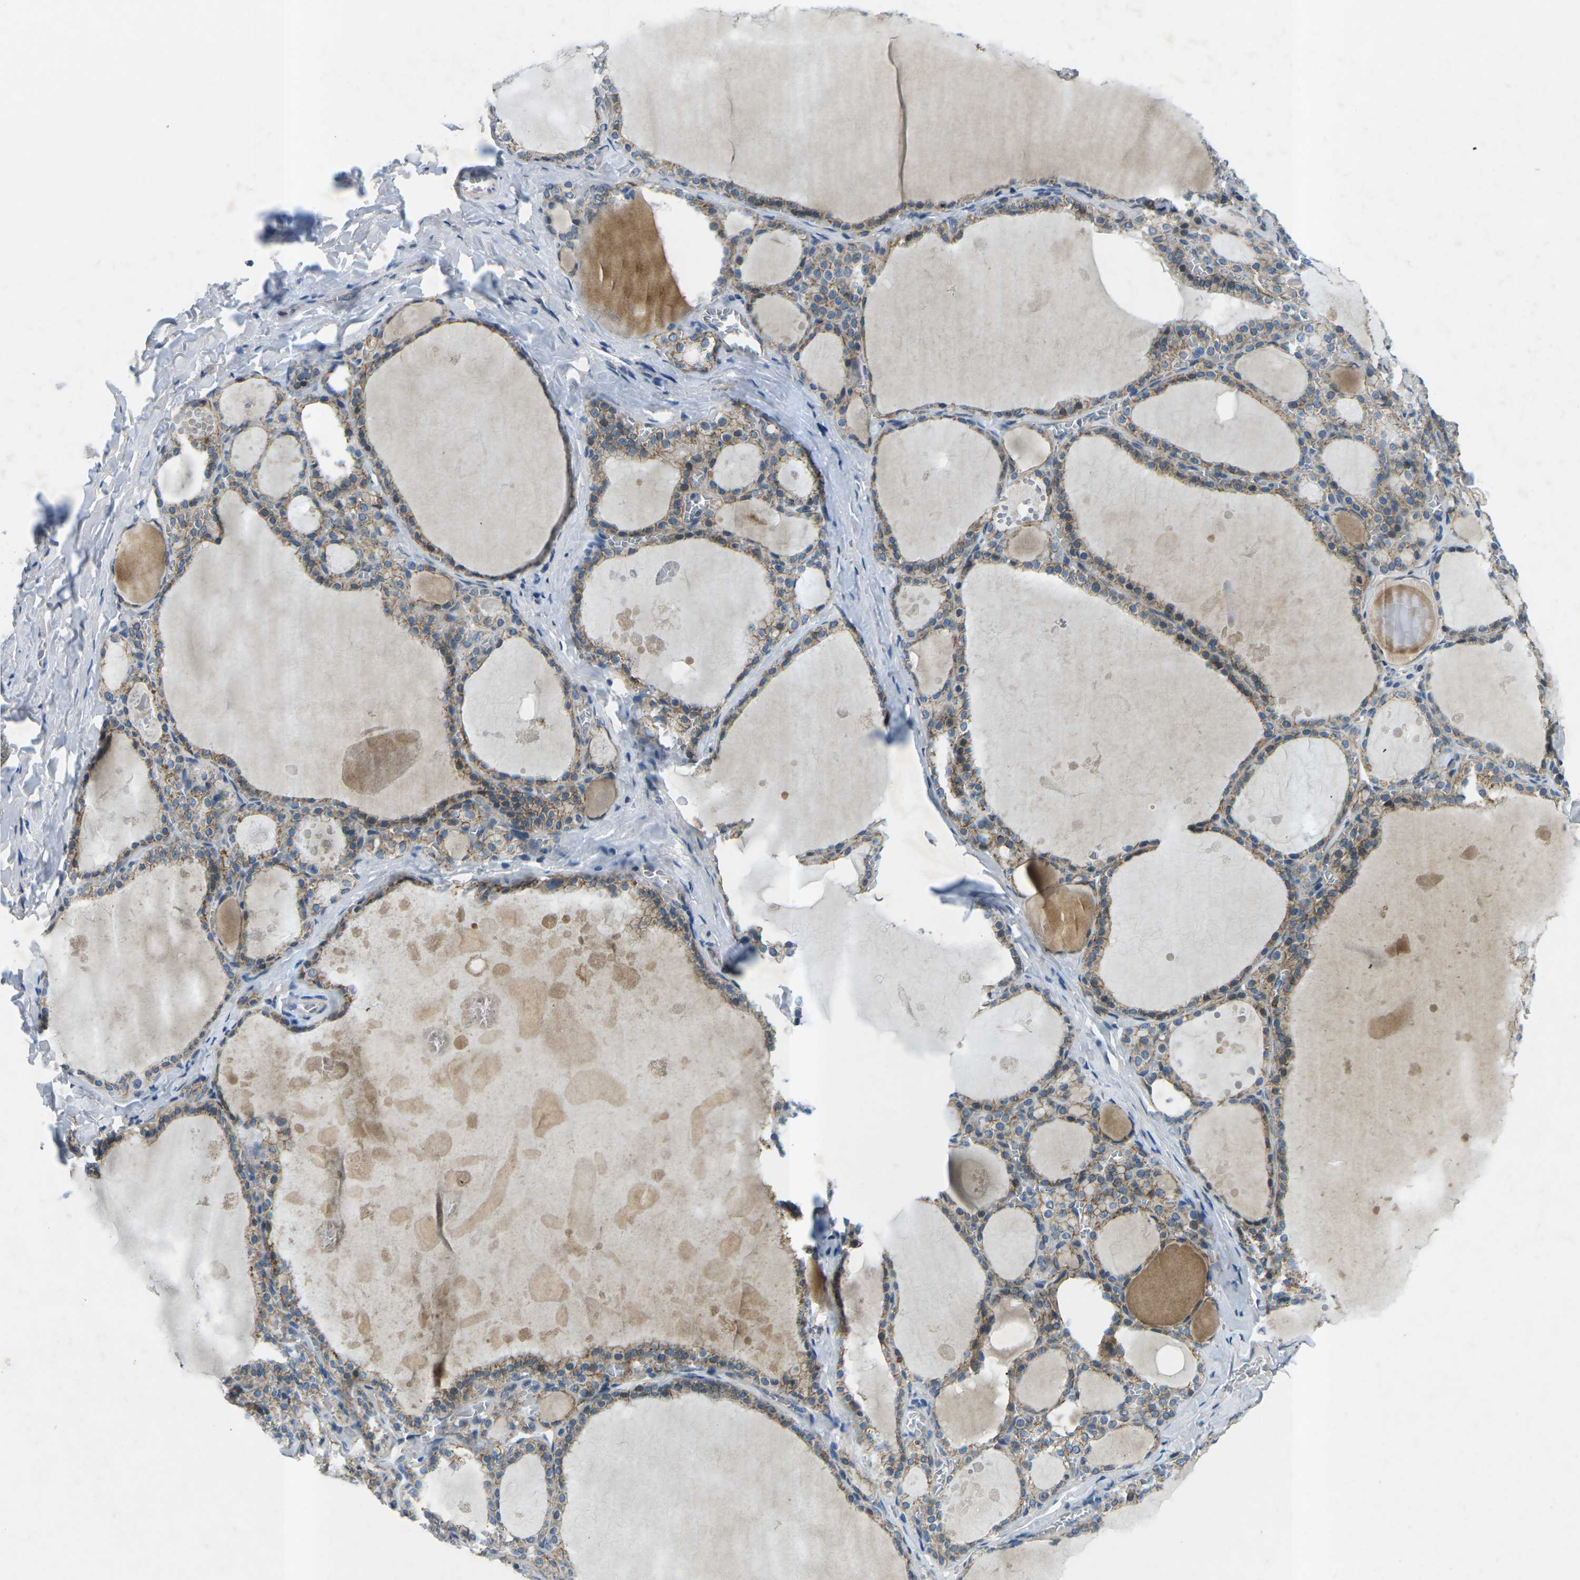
{"staining": {"intensity": "moderate", "quantity": ">75%", "location": "cytoplasmic/membranous"}, "tissue": "thyroid gland", "cell_type": "Glandular cells", "image_type": "normal", "snomed": [{"axis": "morphology", "description": "Normal tissue, NOS"}, {"axis": "topography", "description": "Thyroid gland"}], "caption": "About >75% of glandular cells in unremarkable thyroid gland exhibit moderate cytoplasmic/membranous protein expression as visualized by brown immunohistochemical staining.", "gene": "CTNND1", "patient": {"sex": "male", "age": 56}}